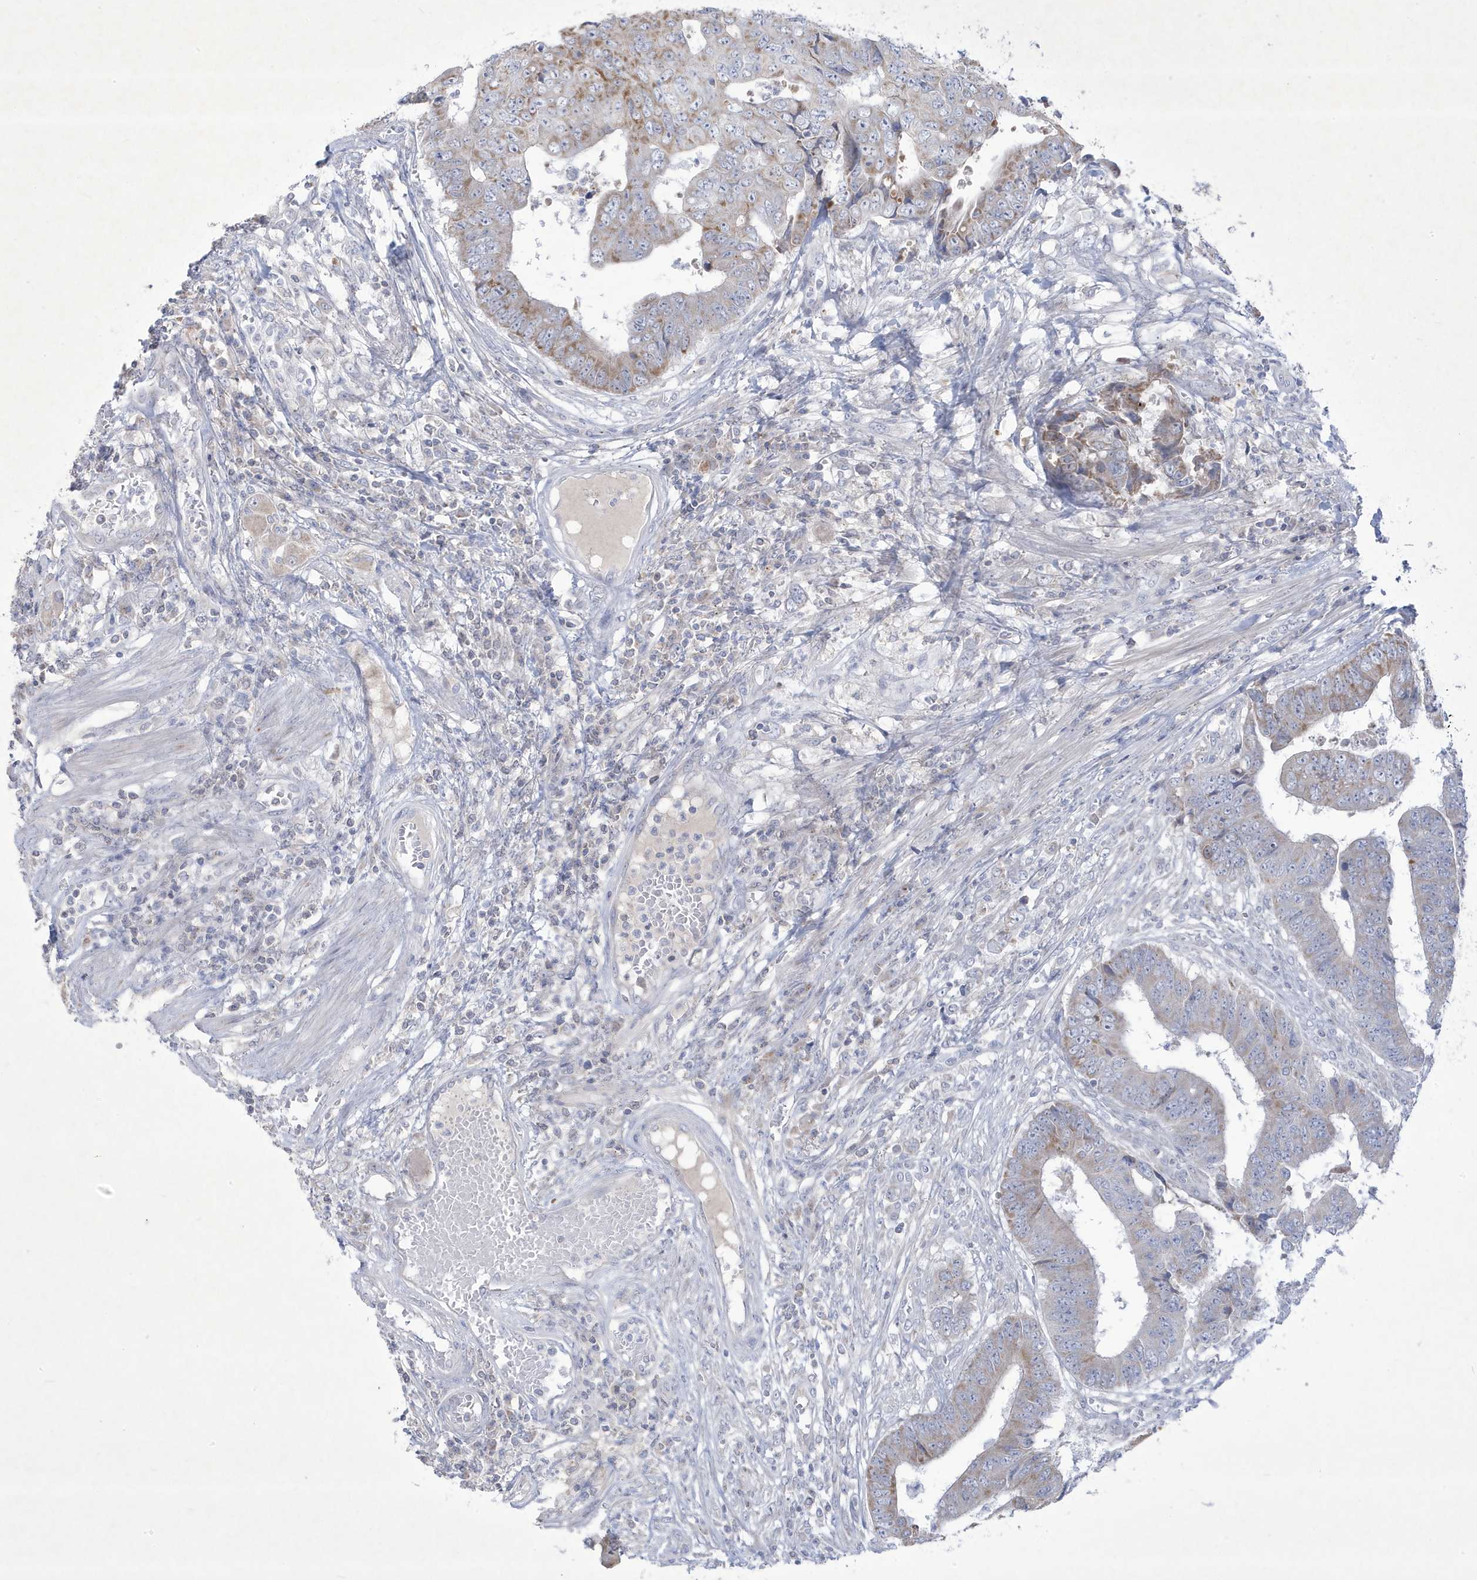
{"staining": {"intensity": "weak", "quantity": "<25%", "location": "cytoplasmic/membranous"}, "tissue": "colorectal cancer", "cell_type": "Tumor cells", "image_type": "cancer", "snomed": [{"axis": "morphology", "description": "Adenocarcinoma, NOS"}, {"axis": "topography", "description": "Rectum"}], "caption": "Colorectal cancer (adenocarcinoma) was stained to show a protein in brown. There is no significant positivity in tumor cells.", "gene": "ADAMTSL3", "patient": {"sex": "male", "age": 84}}